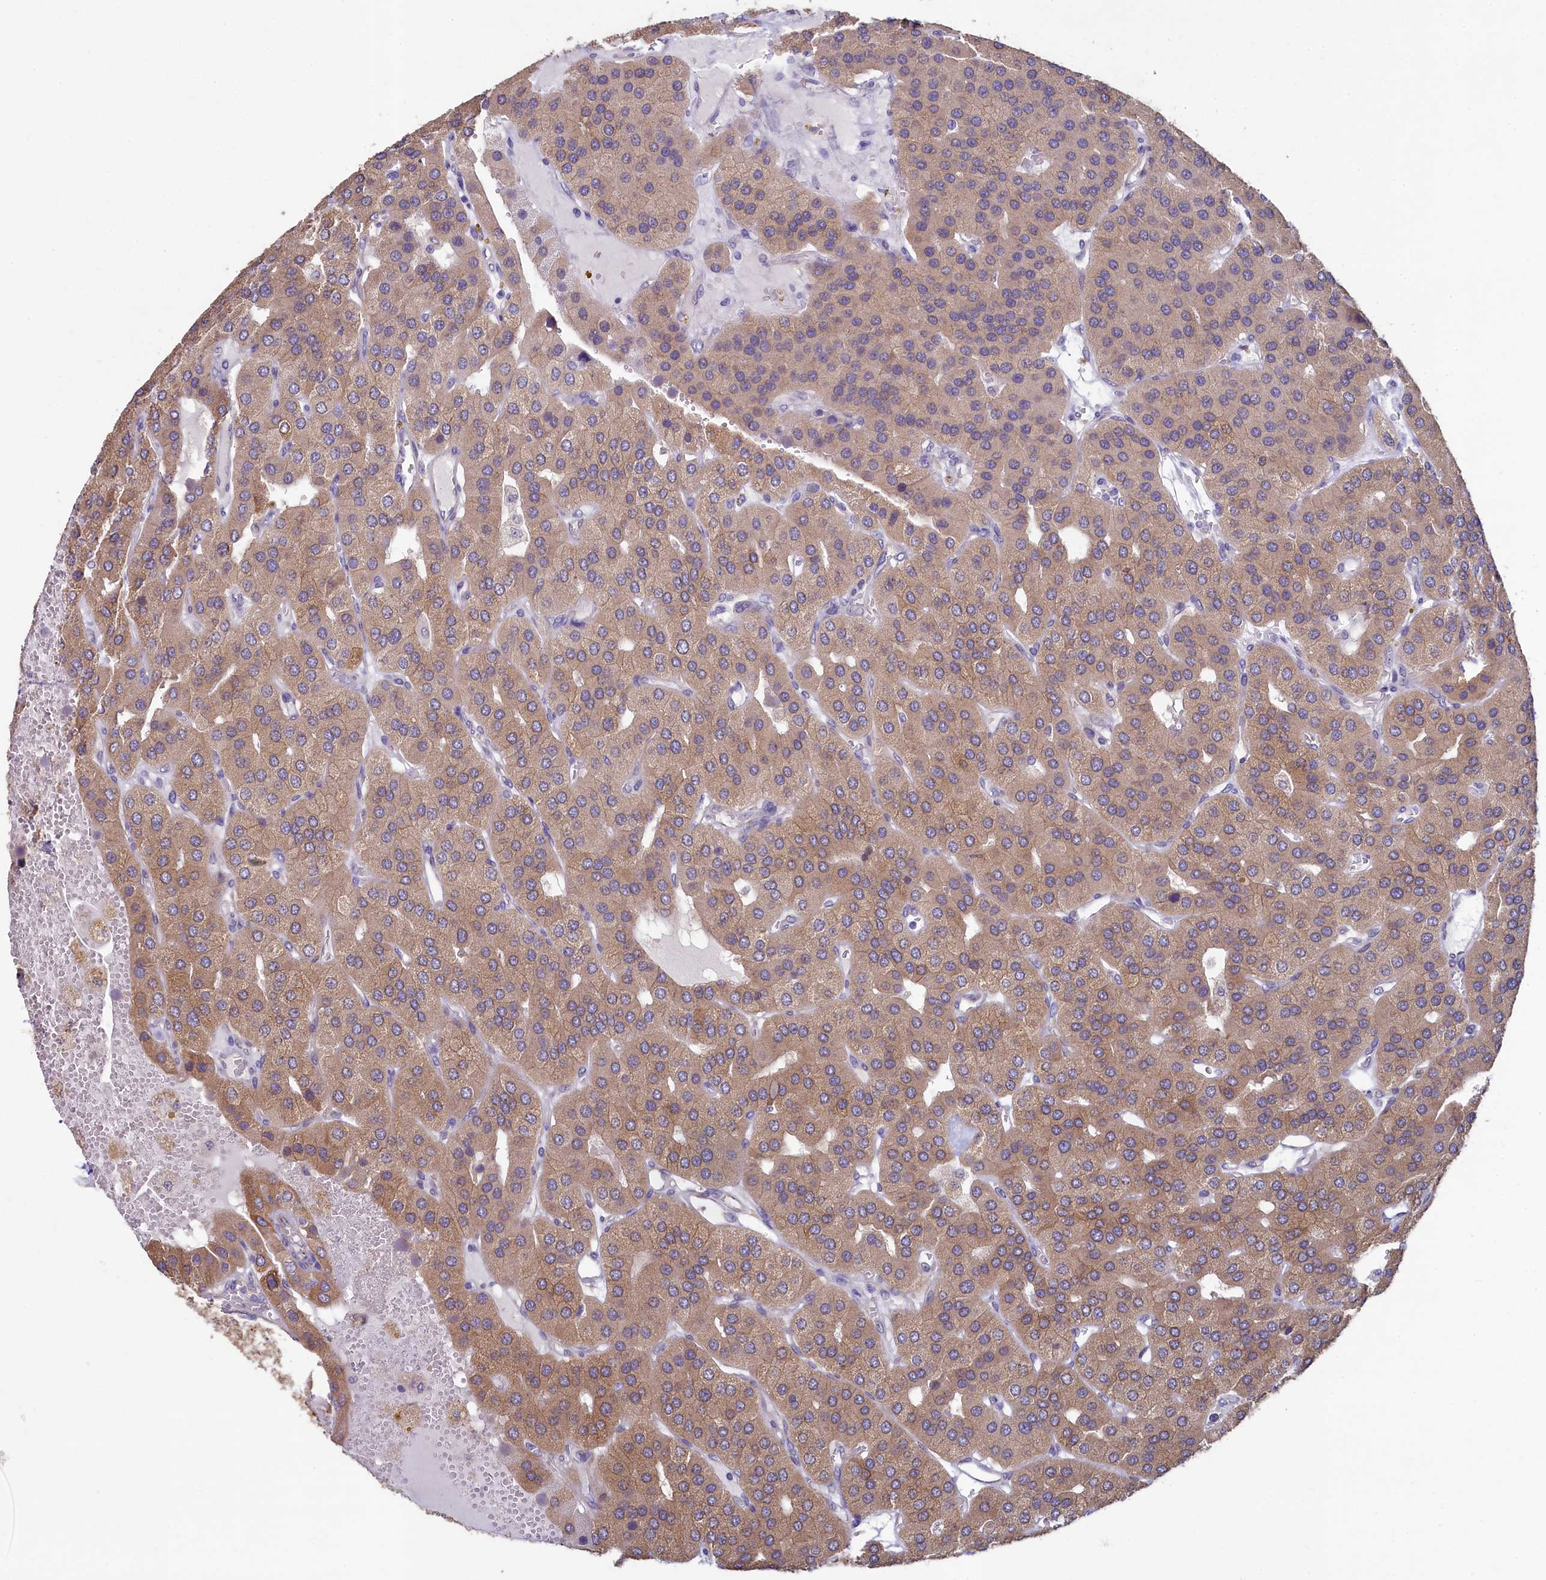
{"staining": {"intensity": "moderate", "quantity": ">75%", "location": "cytoplasmic/membranous"}, "tissue": "parathyroid gland", "cell_type": "Glandular cells", "image_type": "normal", "snomed": [{"axis": "morphology", "description": "Normal tissue, NOS"}, {"axis": "morphology", "description": "Adenoma, NOS"}, {"axis": "topography", "description": "Parathyroid gland"}], "caption": "Brown immunohistochemical staining in unremarkable human parathyroid gland shows moderate cytoplasmic/membranous staining in about >75% of glandular cells. (DAB (3,3'-diaminobenzidine) IHC with brightfield microscopy, high magnification).", "gene": "SPATA2L", "patient": {"sex": "female", "age": 86}}